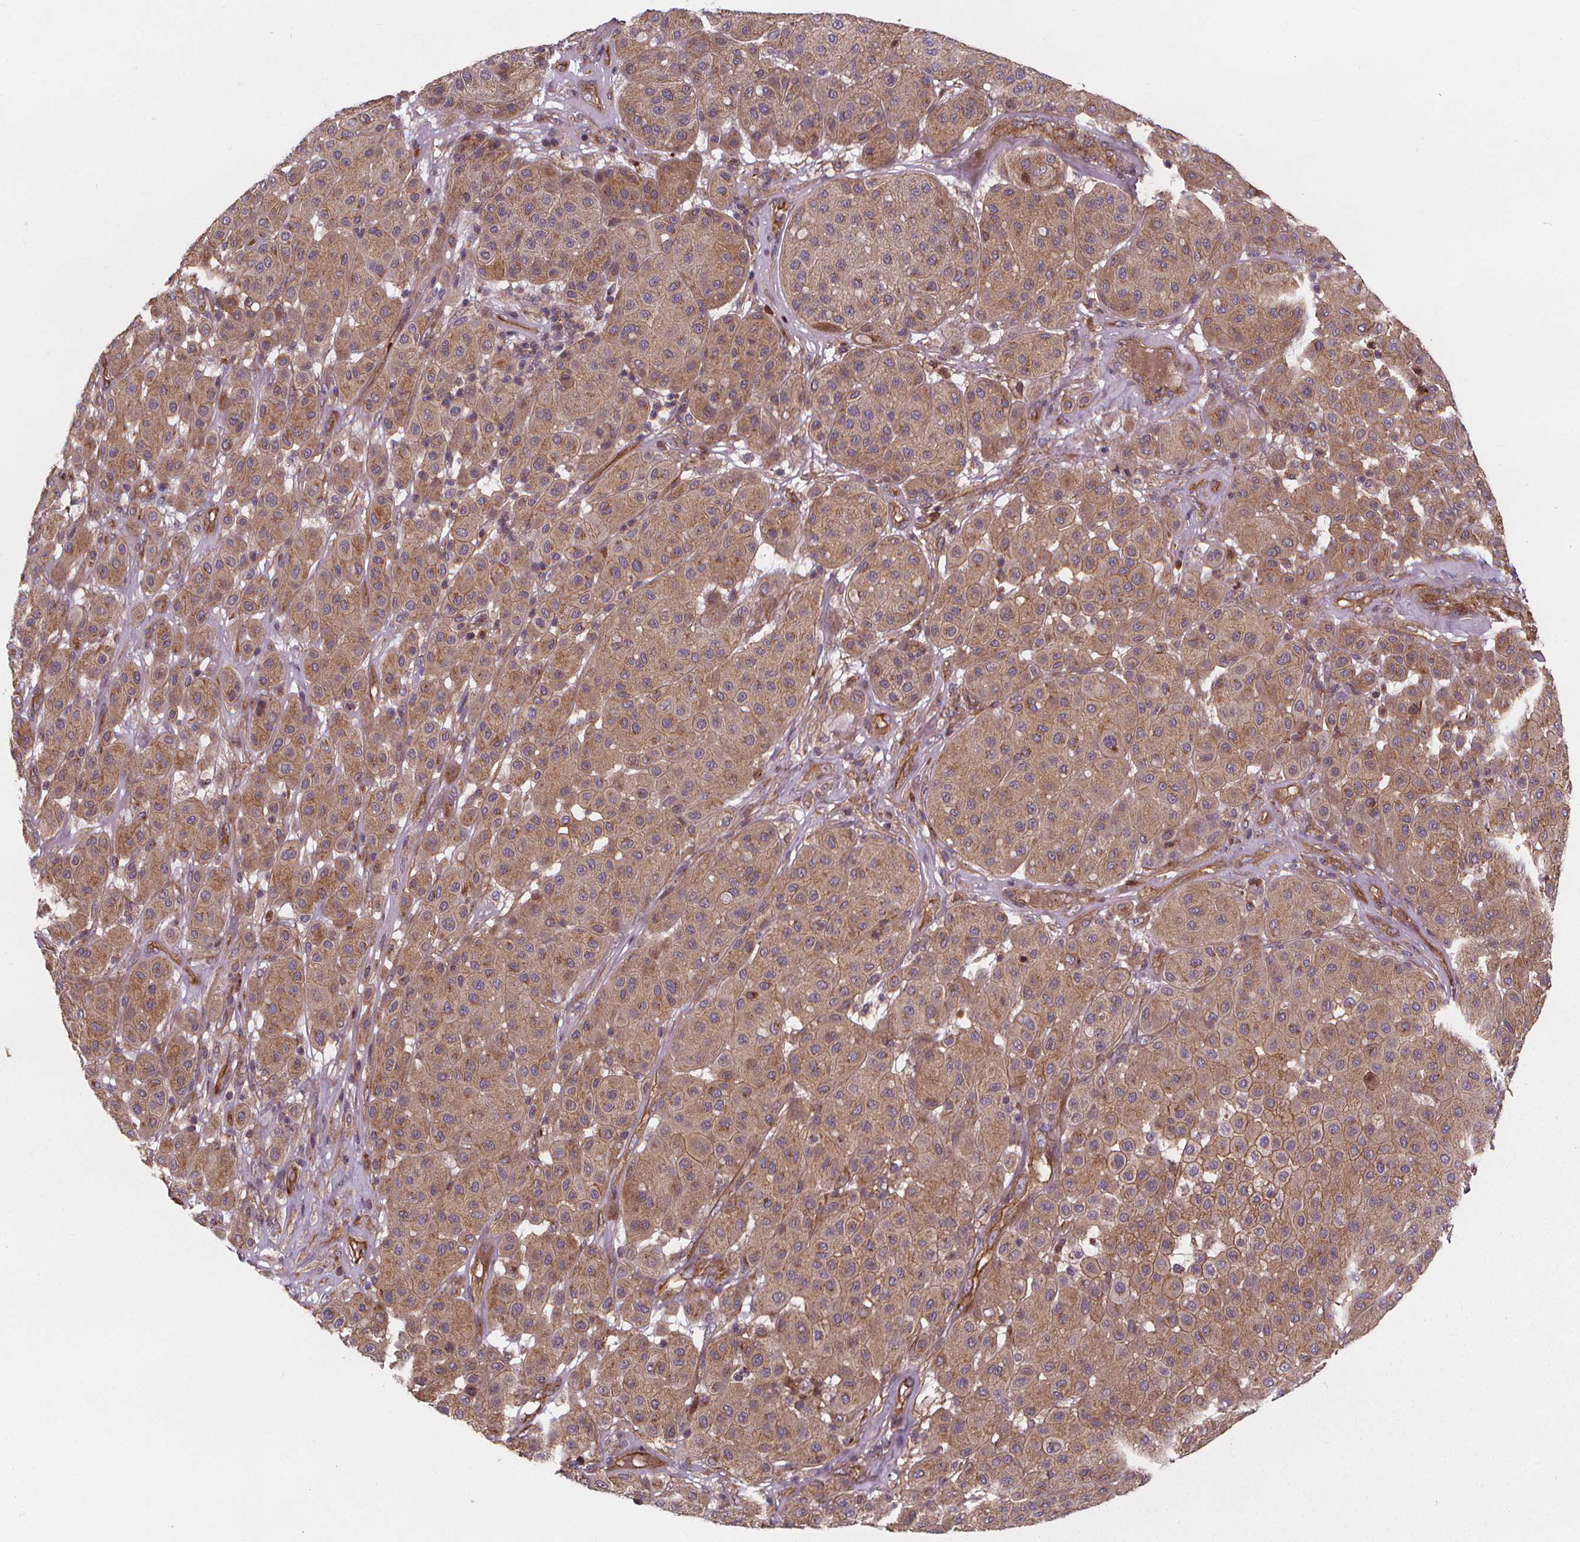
{"staining": {"intensity": "moderate", "quantity": ">75%", "location": "cytoplasmic/membranous"}, "tissue": "melanoma", "cell_type": "Tumor cells", "image_type": "cancer", "snomed": [{"axis": "morphology", "description": "Malignant melanoma, Metastatic site"}, {"axis": "topography", "description": "Smooth muscle"}], "caption": "Protein expression by IHC displays moderate cytoplasmic/membranous positivity in approximately >75% of tumor cells in melanoma.", "gene": "CLINT1", "patient": {"sex": "male", "age": 41}}